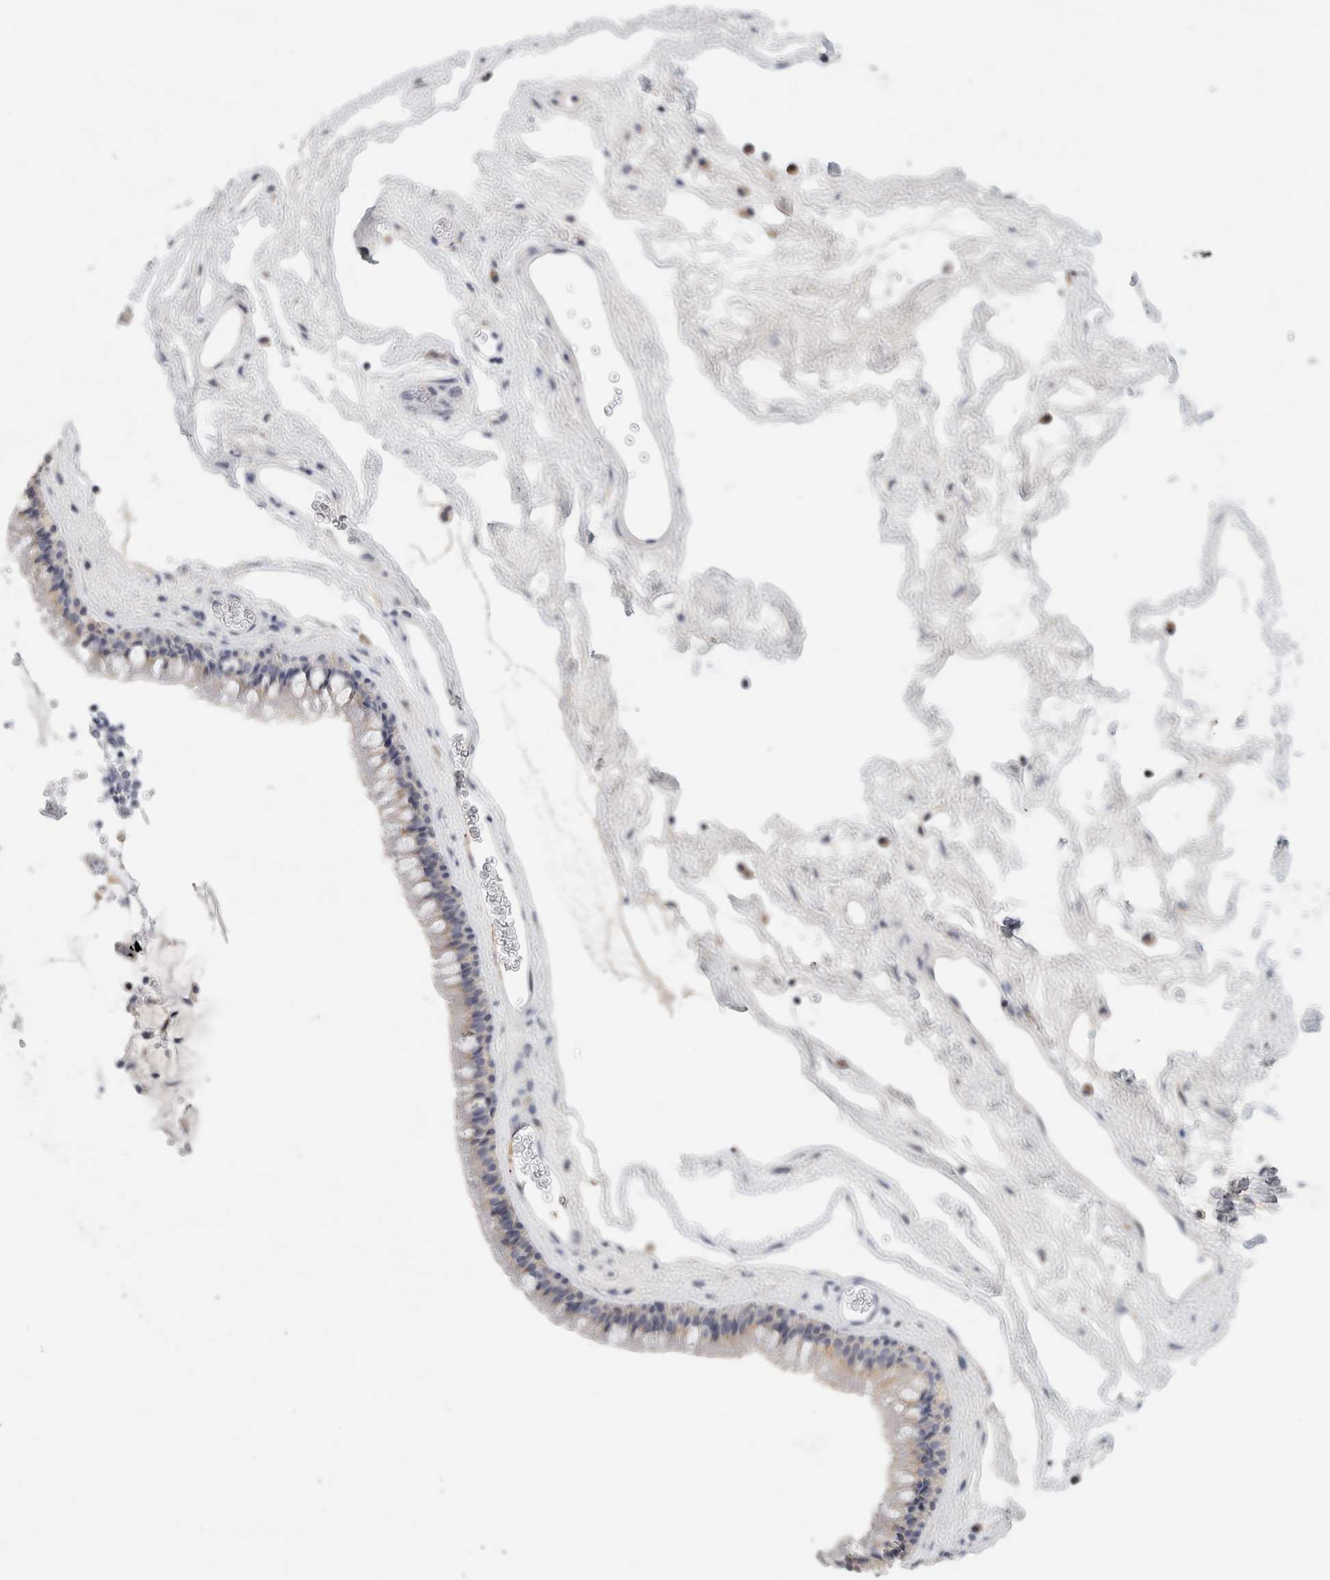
{"staining": {"intensity": "weak", "quantity": "25%-75%", "location": "cytoplasmic/membranous"}, "tissue": "nasopharynx", "cell_type": "Respiratory epithelial cells", "image_type": "normal", "snomed": [{"axis": "morphology", "description": "Normal tissue, NOS"}, {"axis": "morphology", "description": "Inflammation, NOS"}, {"axis": "topography", "description": "Nasopharynx"}], "caption": "About 25%-75% of respiratory epithelial cells in benign human nasopharynx display weak cytoplasmic/membranous protein positivity as visualized by brown immunohistochemical staining.", "gene": "STK31", "patient": {"sex": "male", "age": 48}}